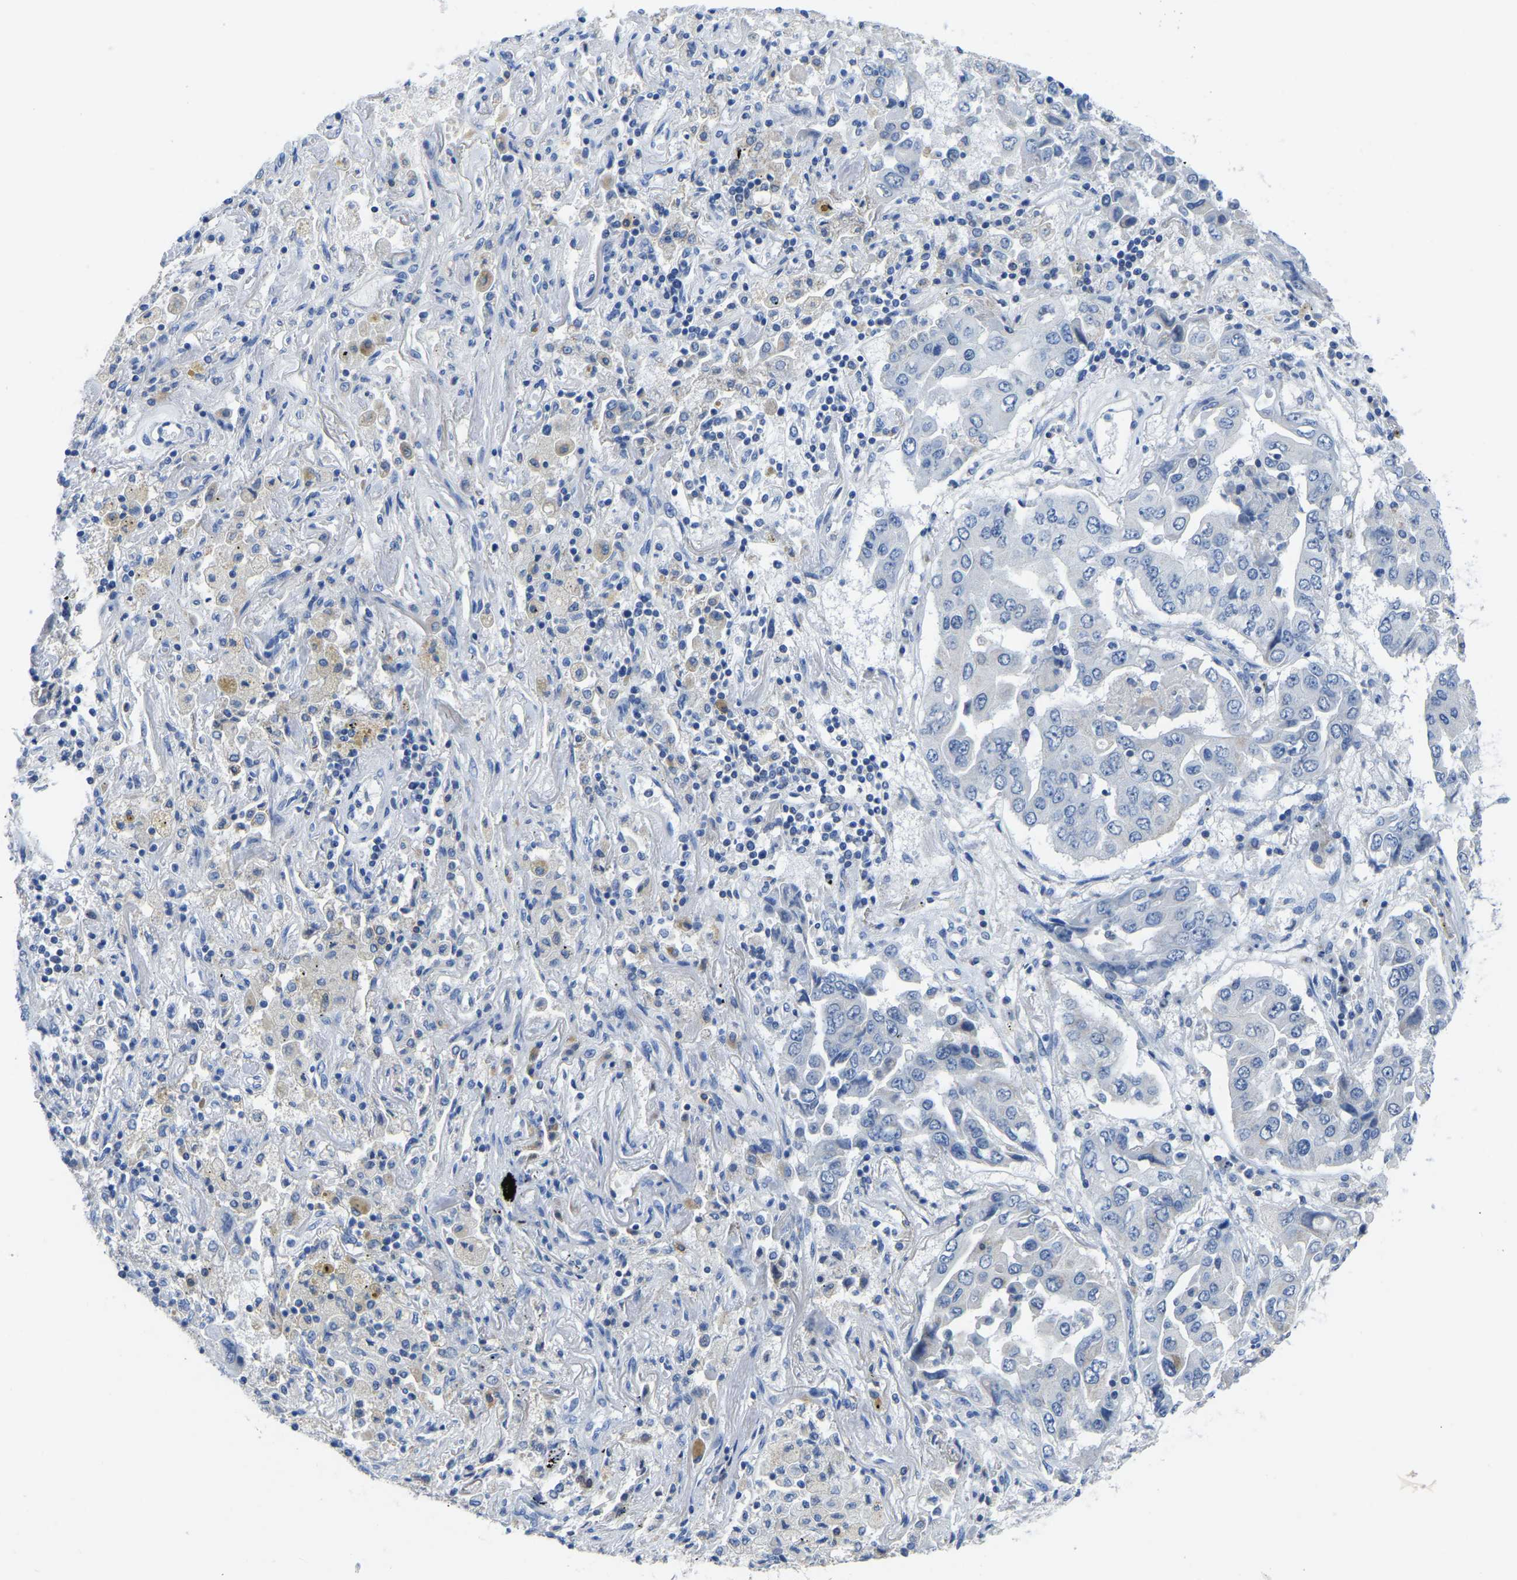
{"staining": {"intensity": "negative", "quantity": "none", "location": "none"}, "tissue": "lung cancer", "cell_type": "Tumor cells", "image_type": "cancer", "snomed": [{"axis": "morphology", "description": "Adenocarcinoma, NOS"}, {"axis": "topography", "description": "Lung"}], "caption": "IHC micrograph of neoplastic tissue: human lung adenocarcinoma stained with DAB demonstrates no significant protein positivity in tumor cells.", "gene": "ETFA", "patient": {"sex": "female", "age": 65}}